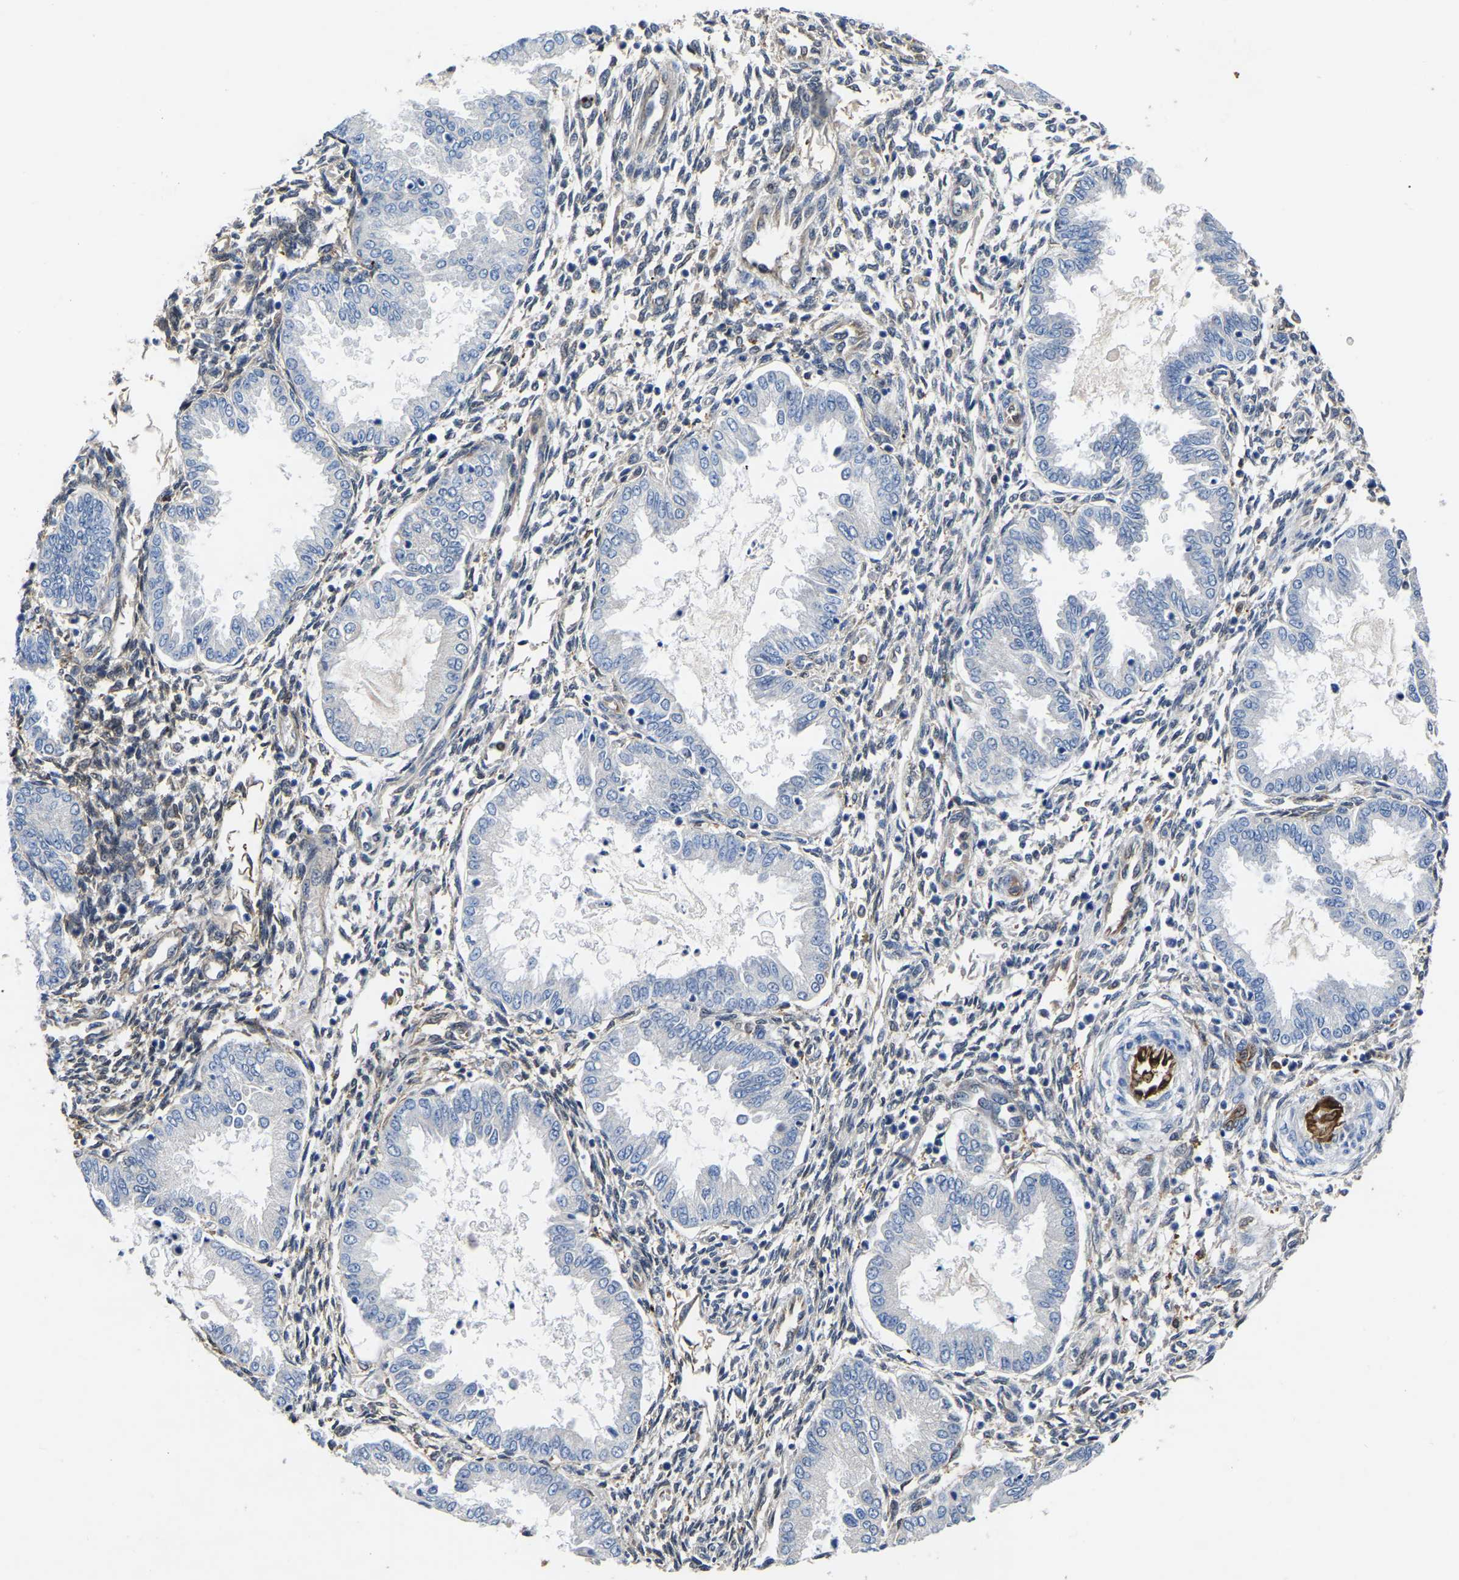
{"staining": {"intensity": "weak", "quantity": "25%-75%", "location": "cytoplasmic/membranous"}, "tissue": "endometrium", "cell_type": "Cells in endometrial stroma", "image_type": "normal", "snomed": [{"axis": "morphology", "description": "Normal tissue, NOS"}, {"axis": "topography", "description": "Endometrium"}], "caption": "Unremarkable endometrium demonstrates weak cytoplasmic/membranous staining in about 25%-75% of cells in endometrial stroma.", "gene": "ATG2B", "patient": {"sex": "female", "age": 33}}